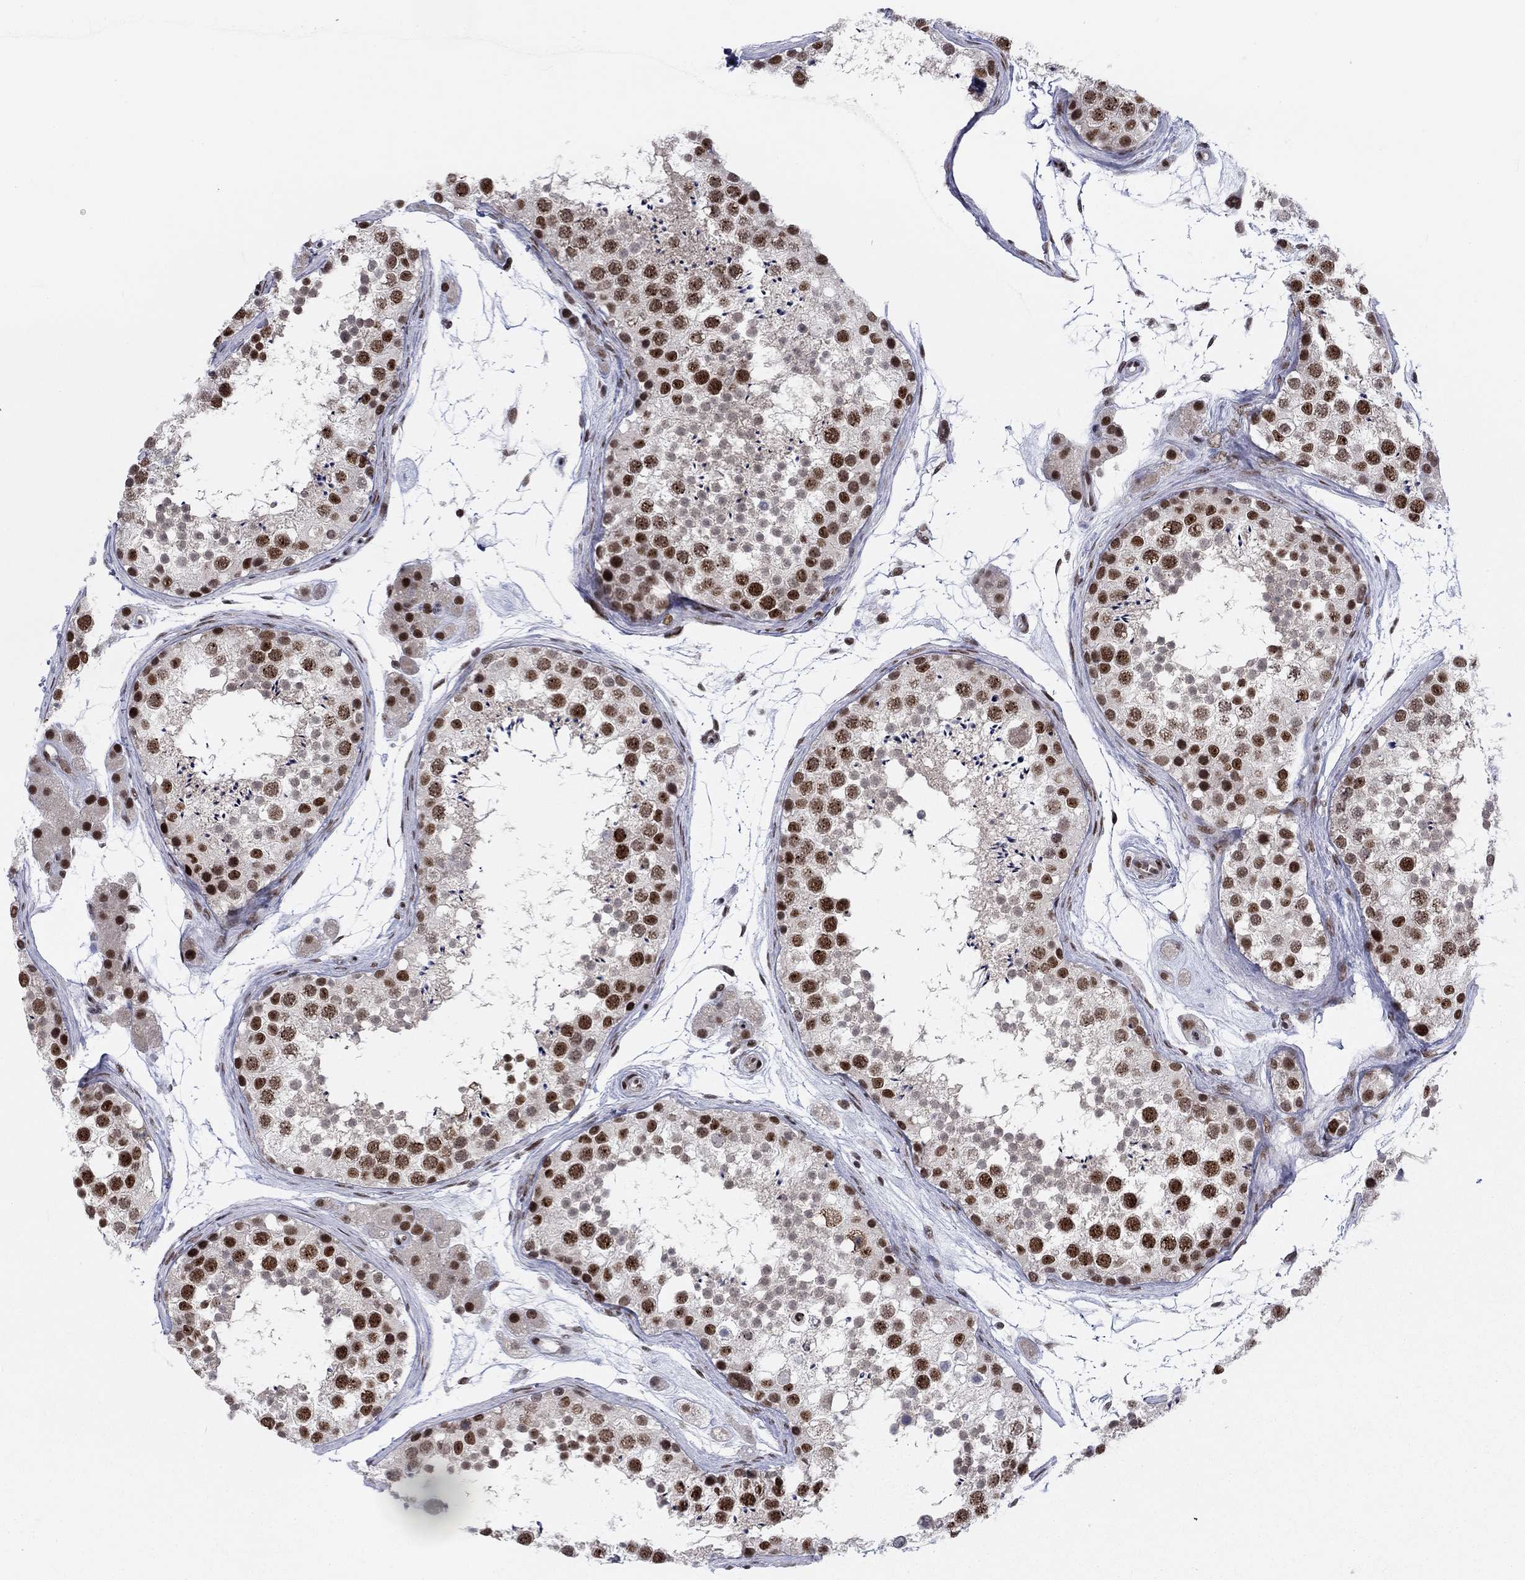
{"staining": {"intensity": "strong", "quantity": "25%-75%", "location": "nuclear"}, "tissue": "testis", "cell_type": "Cells in seminiferous ducts", "image_type": "normal", "snomed": [{"axis": "morphology", "description": "Normal tissue, NOS"}, {"axis": "topography", "description": "Testis"}], "caption": "Immunohistochemical staining of normal testis reveals high levels of strong nuclear positivity in approximately 25%-75% of cells in seminiferous ducts.", "gene": "FYTTD1", "patient": {"sex": "male", "age": 41}}